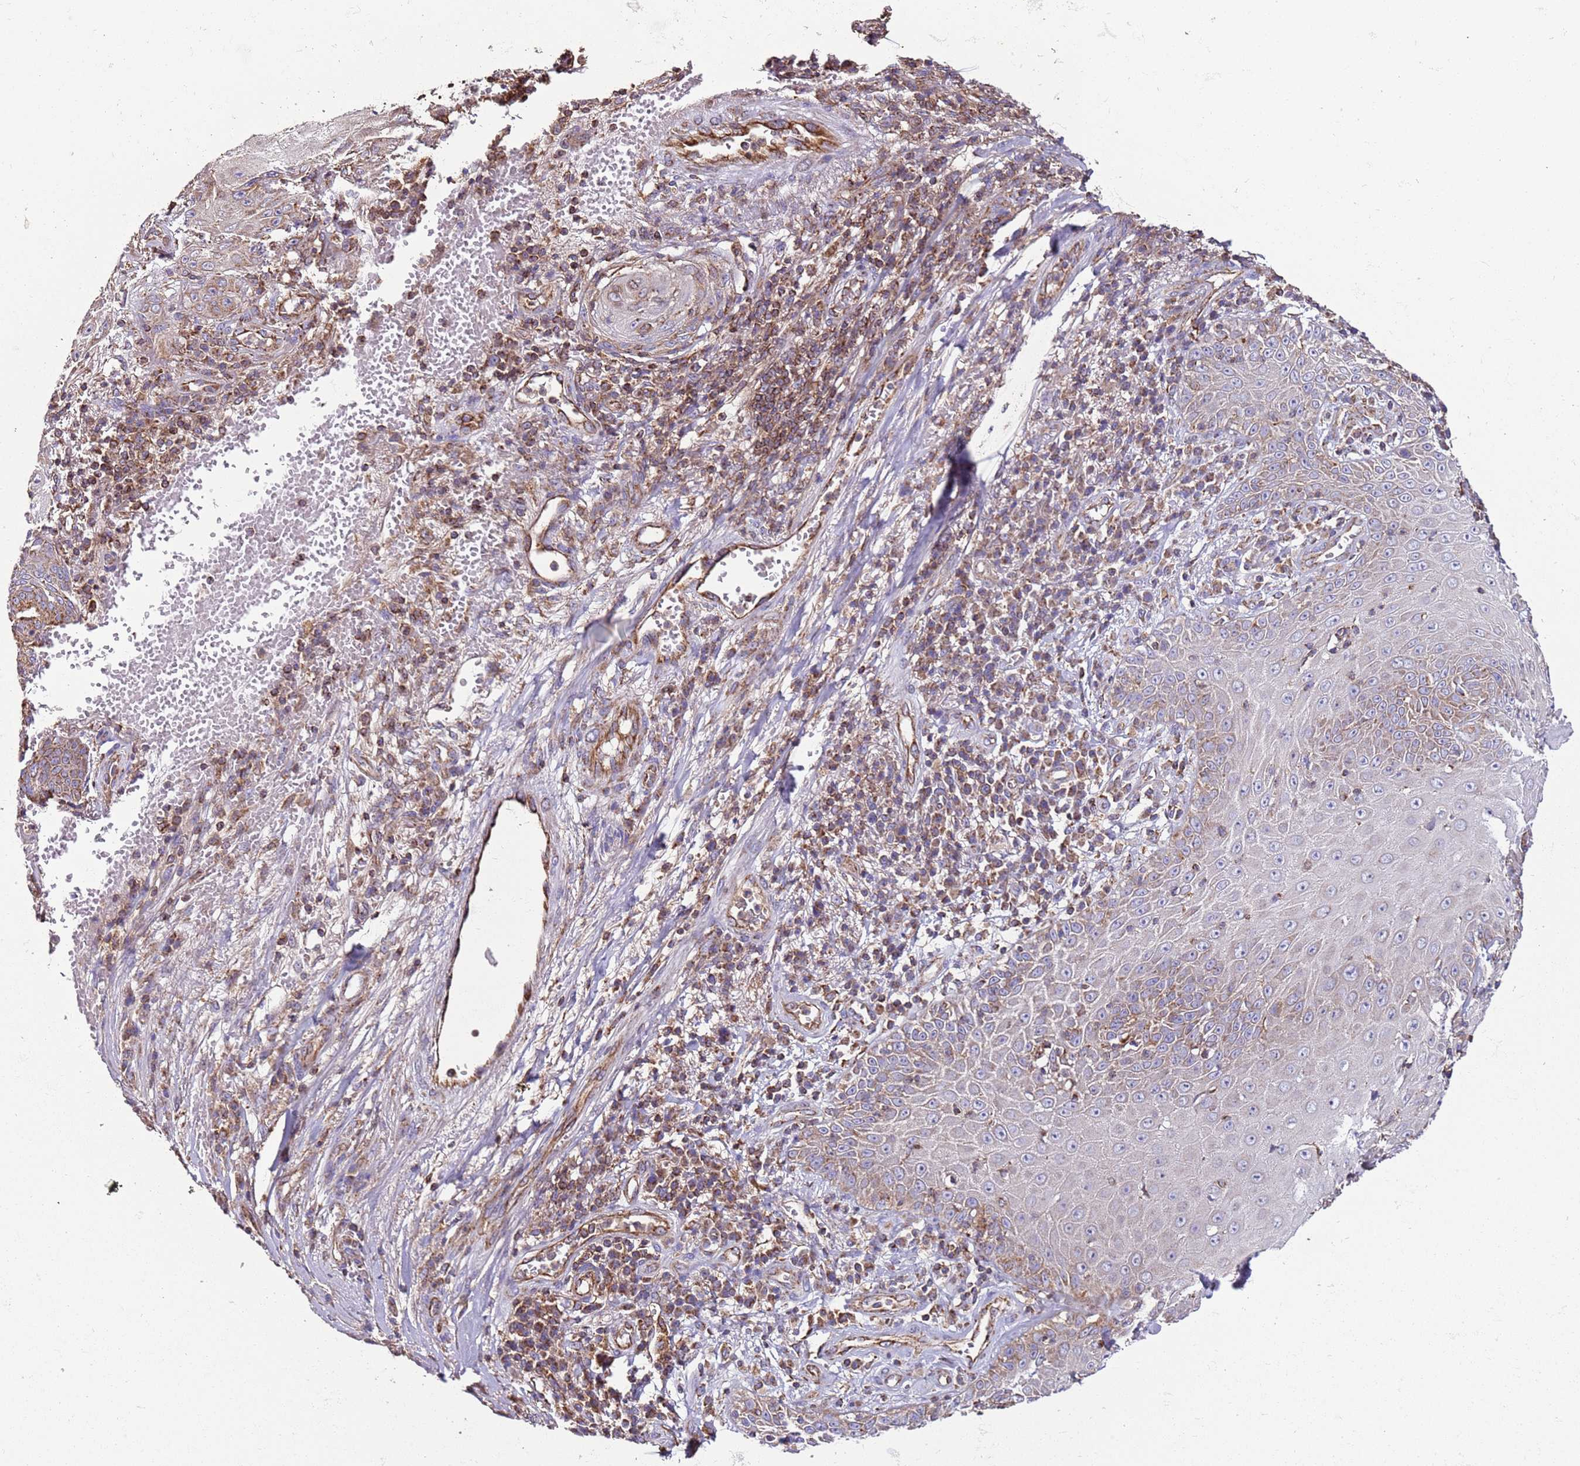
{"staining": {"intensity": "weak", "quantity": "25%-75%", "location": "cytoplasmic/membranous"}, "tissue": "skin cancer", "cell_type": "Tumor cells", "image_type": "cancer", "snomed": [{"axis": "morphology", "description": "Squamous cell carcinoma, NOS"}, {"axis": "topography", "description": "Skin"}], "caption": "An immunohistochemistry image of neoplastic tissue is shown. Protein staining in brown labels weak cytoplasmic/membranous positivity in squamous cell carcinoma (skin) within tumor cells. The staining was performed using DAB to visualize the protein expression in brown, while the nuclei were stained in blue with hematoxylin (Magnification: 20x).", "gene": "RMND5A", "patient": {"sex": "male", "age": 70}}